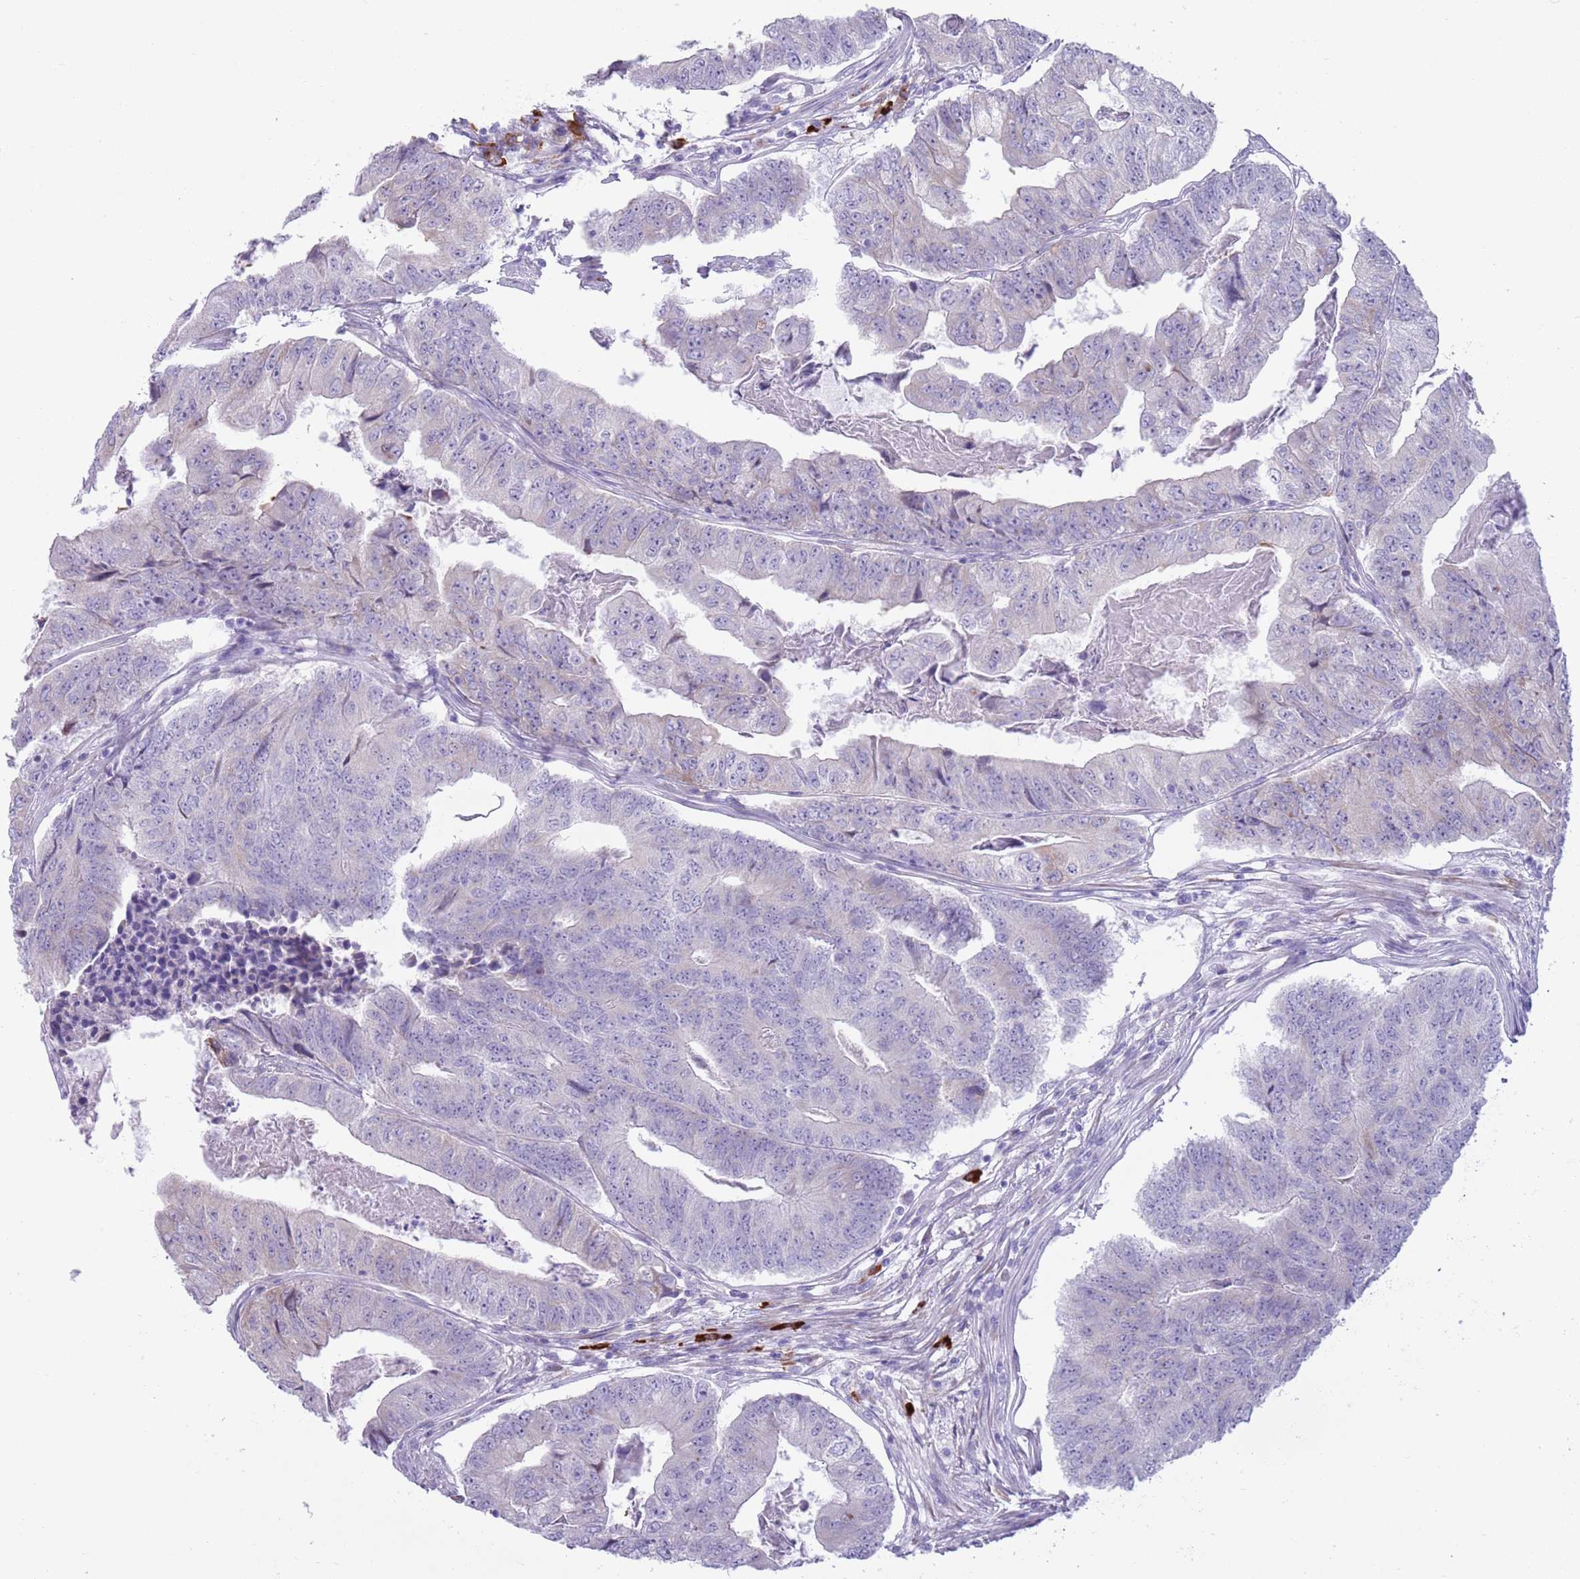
{"staining": {"intensity": "negative", "quantity": "none", "location": "none"}, "tissue": "colorectal cancer", "cell_type": "Tumor cells", "image_type": "cancer", "snomed": [{"axis": "morphology", "description": "Adenocarcinoma, NOS"}, {"axis": "topography", "description": "Colon"}], "caption": "Immunohistochemistry (IHC) histopathology image of adenocarcinoma (colorectal) stained for a protein (brown), which reveals no expression in tumor cells.", "gene": "LY6G5B", "patient": {"sex": "female", "age": 67}}